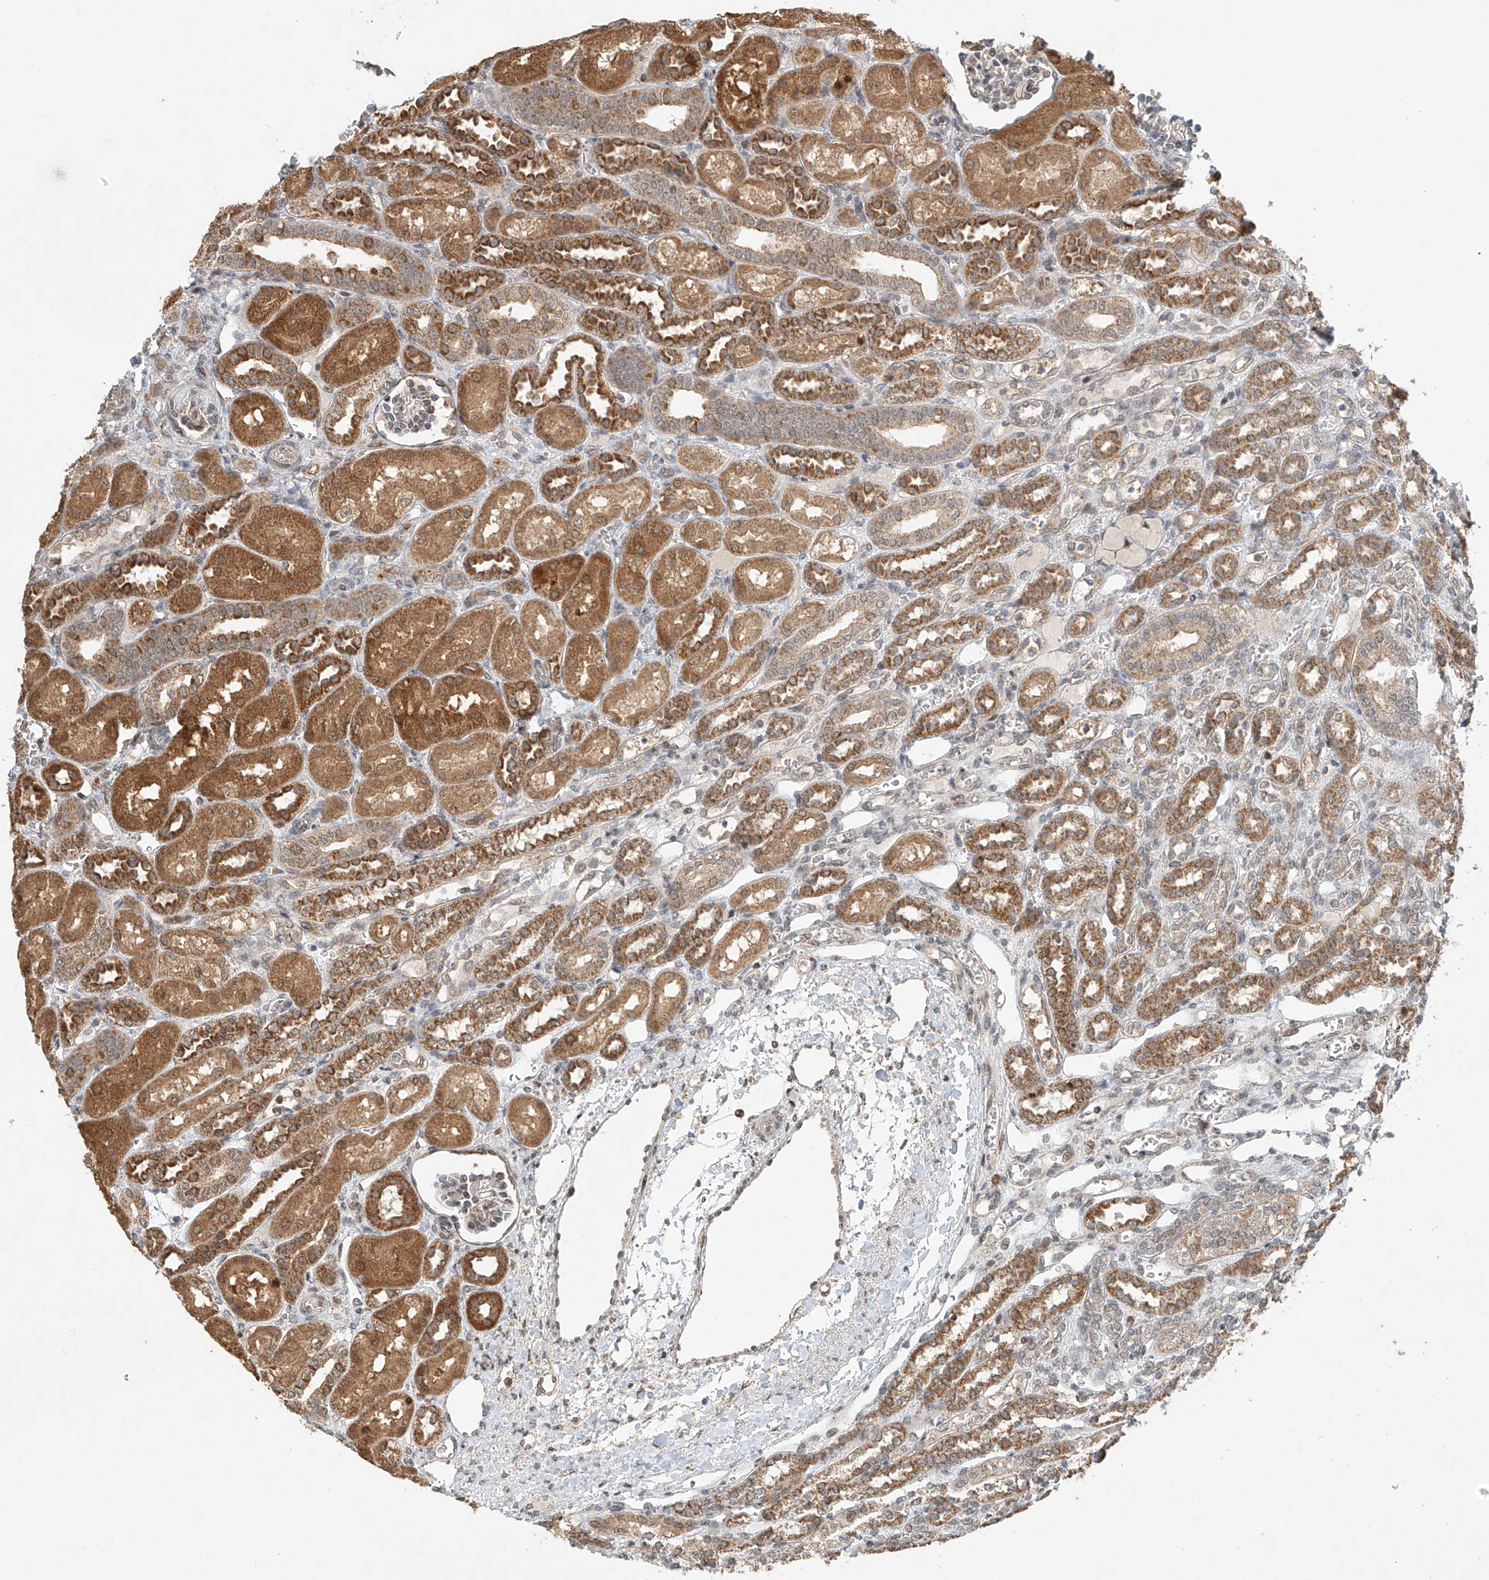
{"staining": {"intensity": "weak", "quantity": "<25%", "location": "cytoplasmic/membranous"}, "tissue": "kidney", "cell_type": "Cells in glomeruli", "image_type": "normal", "snomed": [{"axis": "morphology", "description": "Normal tissue, NOS"}, {"axis": "morphology", "description": "Neoplasm, malignant, NOS"}, {"axis": "topography", "description": "Kidney"}], "caption": "The IHC micrograph has no significant expression in cells in glomeruli of kidney.", "gene": "SYTL3", "patient": {"sex": "female", "age": 1}}